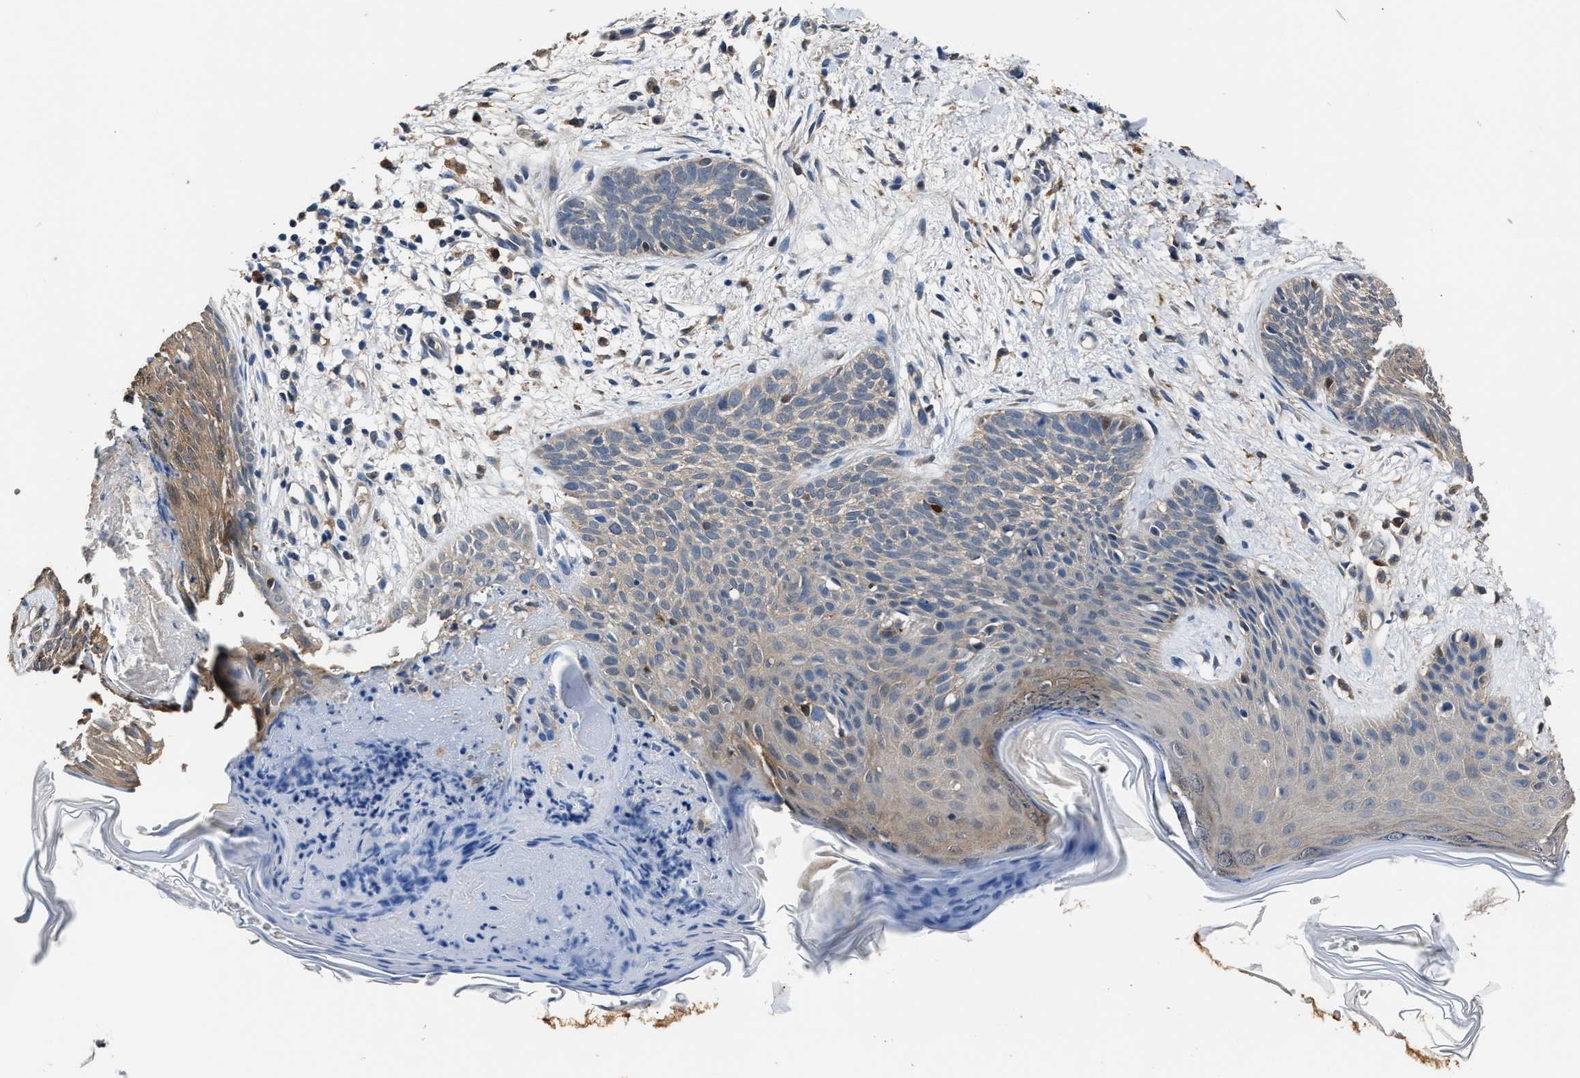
{"staining": {"intensity": "weak", "quantity": "<25%", "location": "cytoplasmic/membranous"}, "tissue": "skin cancer", "cell_type": "Tumor cells", "image_type": "cancer", "snomed": [{"axis": "morphology", "description": "Basal cell carcinoma"}, {"axis": "topography", "description": "Skin"}], "caption": "Tumor cells are negative for brown protein staining in skin cancer. (Stains: DAB (3,3'-diaminobenzidine) immunohistochemistry (IHC) with hematoxylin counter stain, Microscopy: brightfield microscopy at high magnification).", "gene": "GSTP1", "patient": {"sex": "female", "age": 59}}